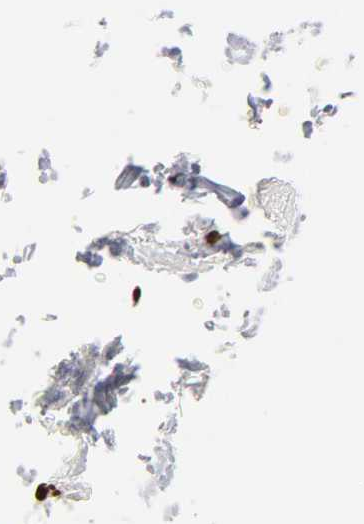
{"staining": {"intensity": "strong", "quantity": ">75%", "location": "nuclear"}, "tissue": "adipose tissue", "cell_type": "Adipocytes", "image_type": "normal", "snomed": [{"axis": "morphology", "description": "Normal tissue, NOS"}, {"axis": "morphology", "description": "Inflammation, NOS"}, {"axis": "topography", "description": "Vascular tissue"}, {"axis": "topography", "description": "Salivary gland"}], "caption": "This image reveals immunohistochemistry staining of normal human adipose tissue, with high strong nuclear expression in about >75% of adipocytes.", "gene": "XRCC6", "patient": {"sex": "female", "age": 75}}